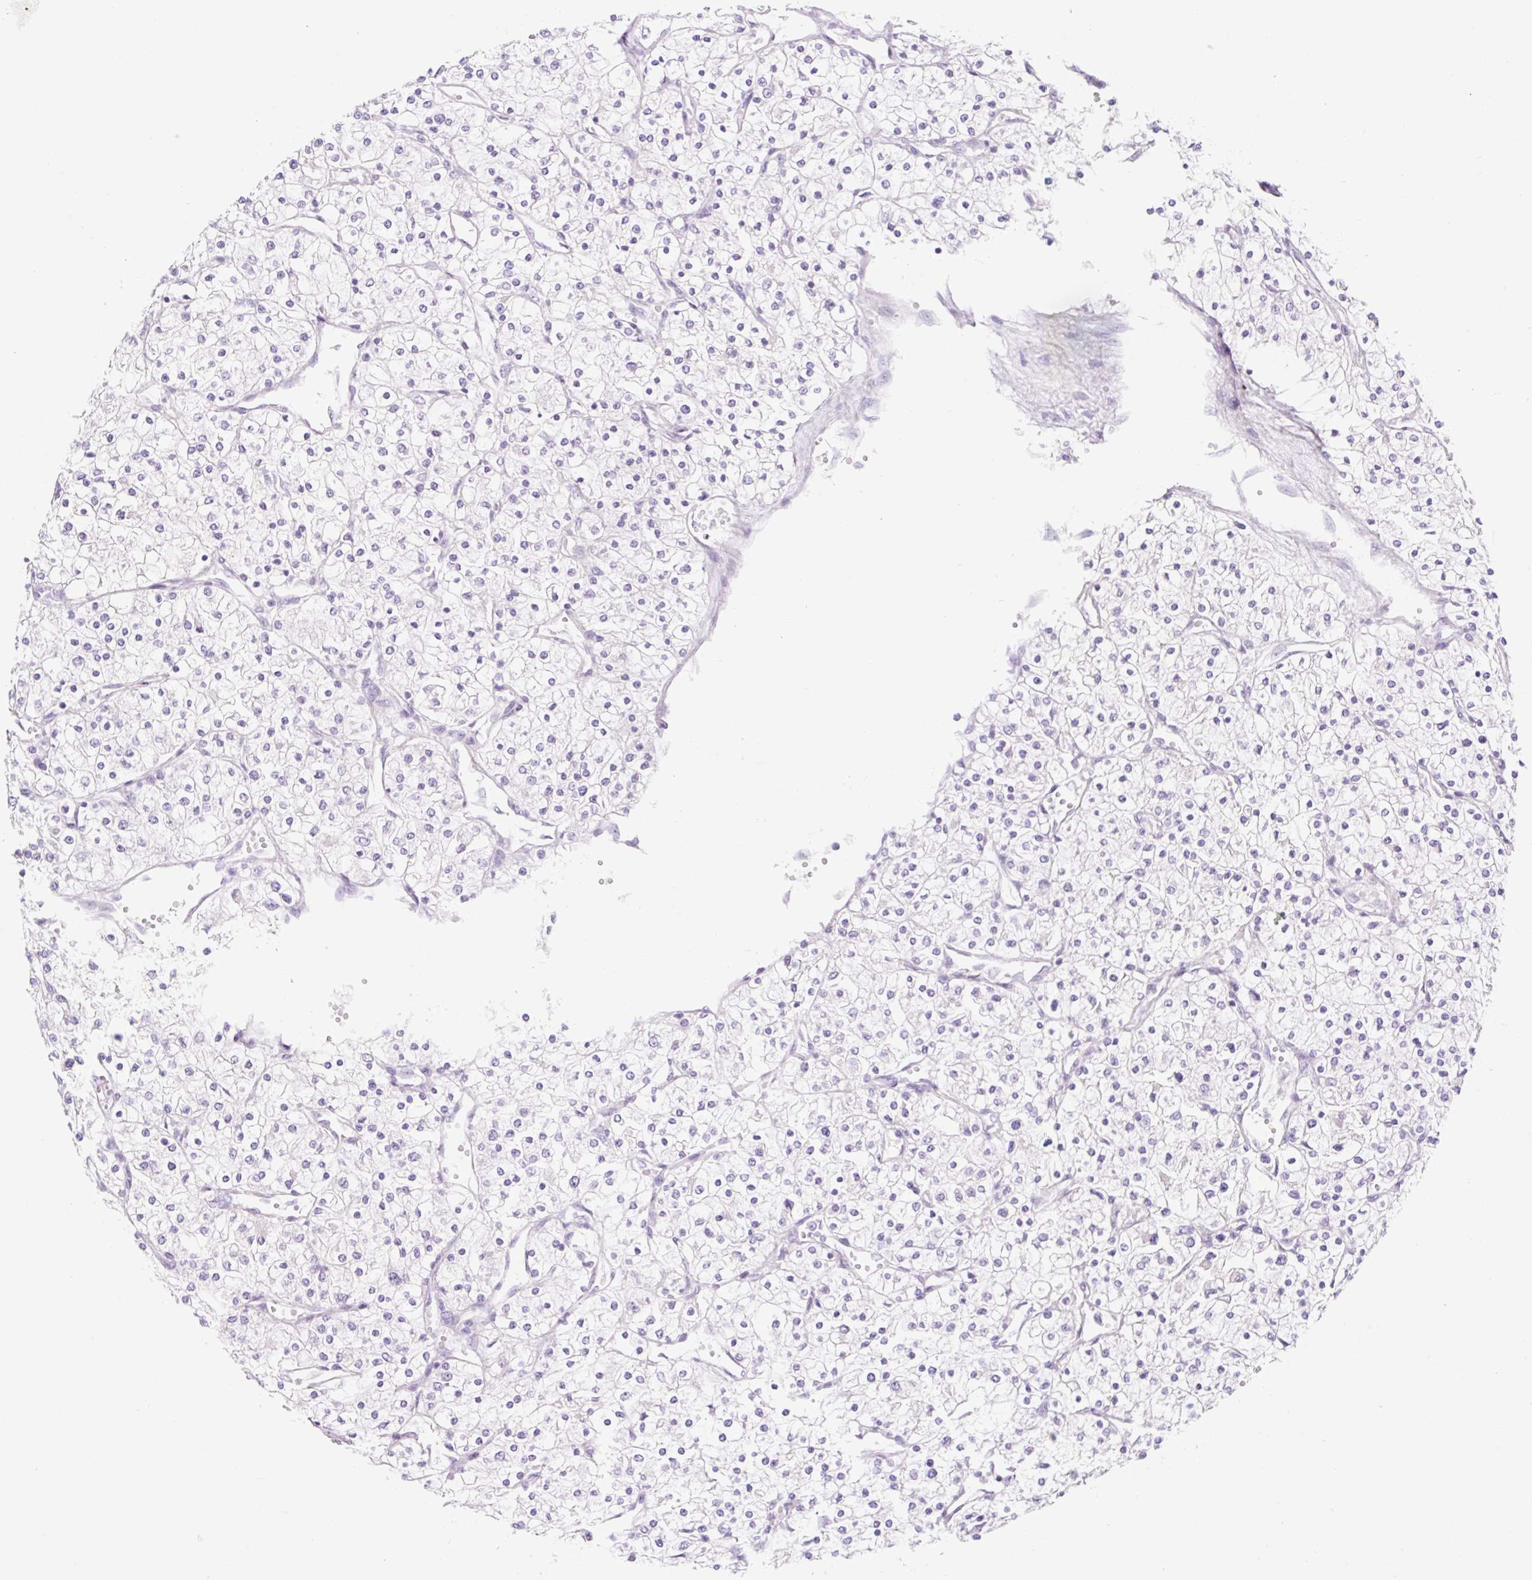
{"staining": {"intensity": "negative", "quantity": "none", "location": "none"}, "tissue": "renal cancer", "cell_type": "Tumor cells", "image_type": "cancer", "snomed": [{"axis": "morphology", "description": "Adenocarcinoma, NOS"}, {"axis": "topography", "description": "Kidney"}], "caption": "Human renal cancer (adenocarcinoma) stained for a protein using immunohistochemistry (IHC) demonstrates no positivity in tumor cells.", "gene": "CELF6", "patient": {"sex": "male", "age": 80}}